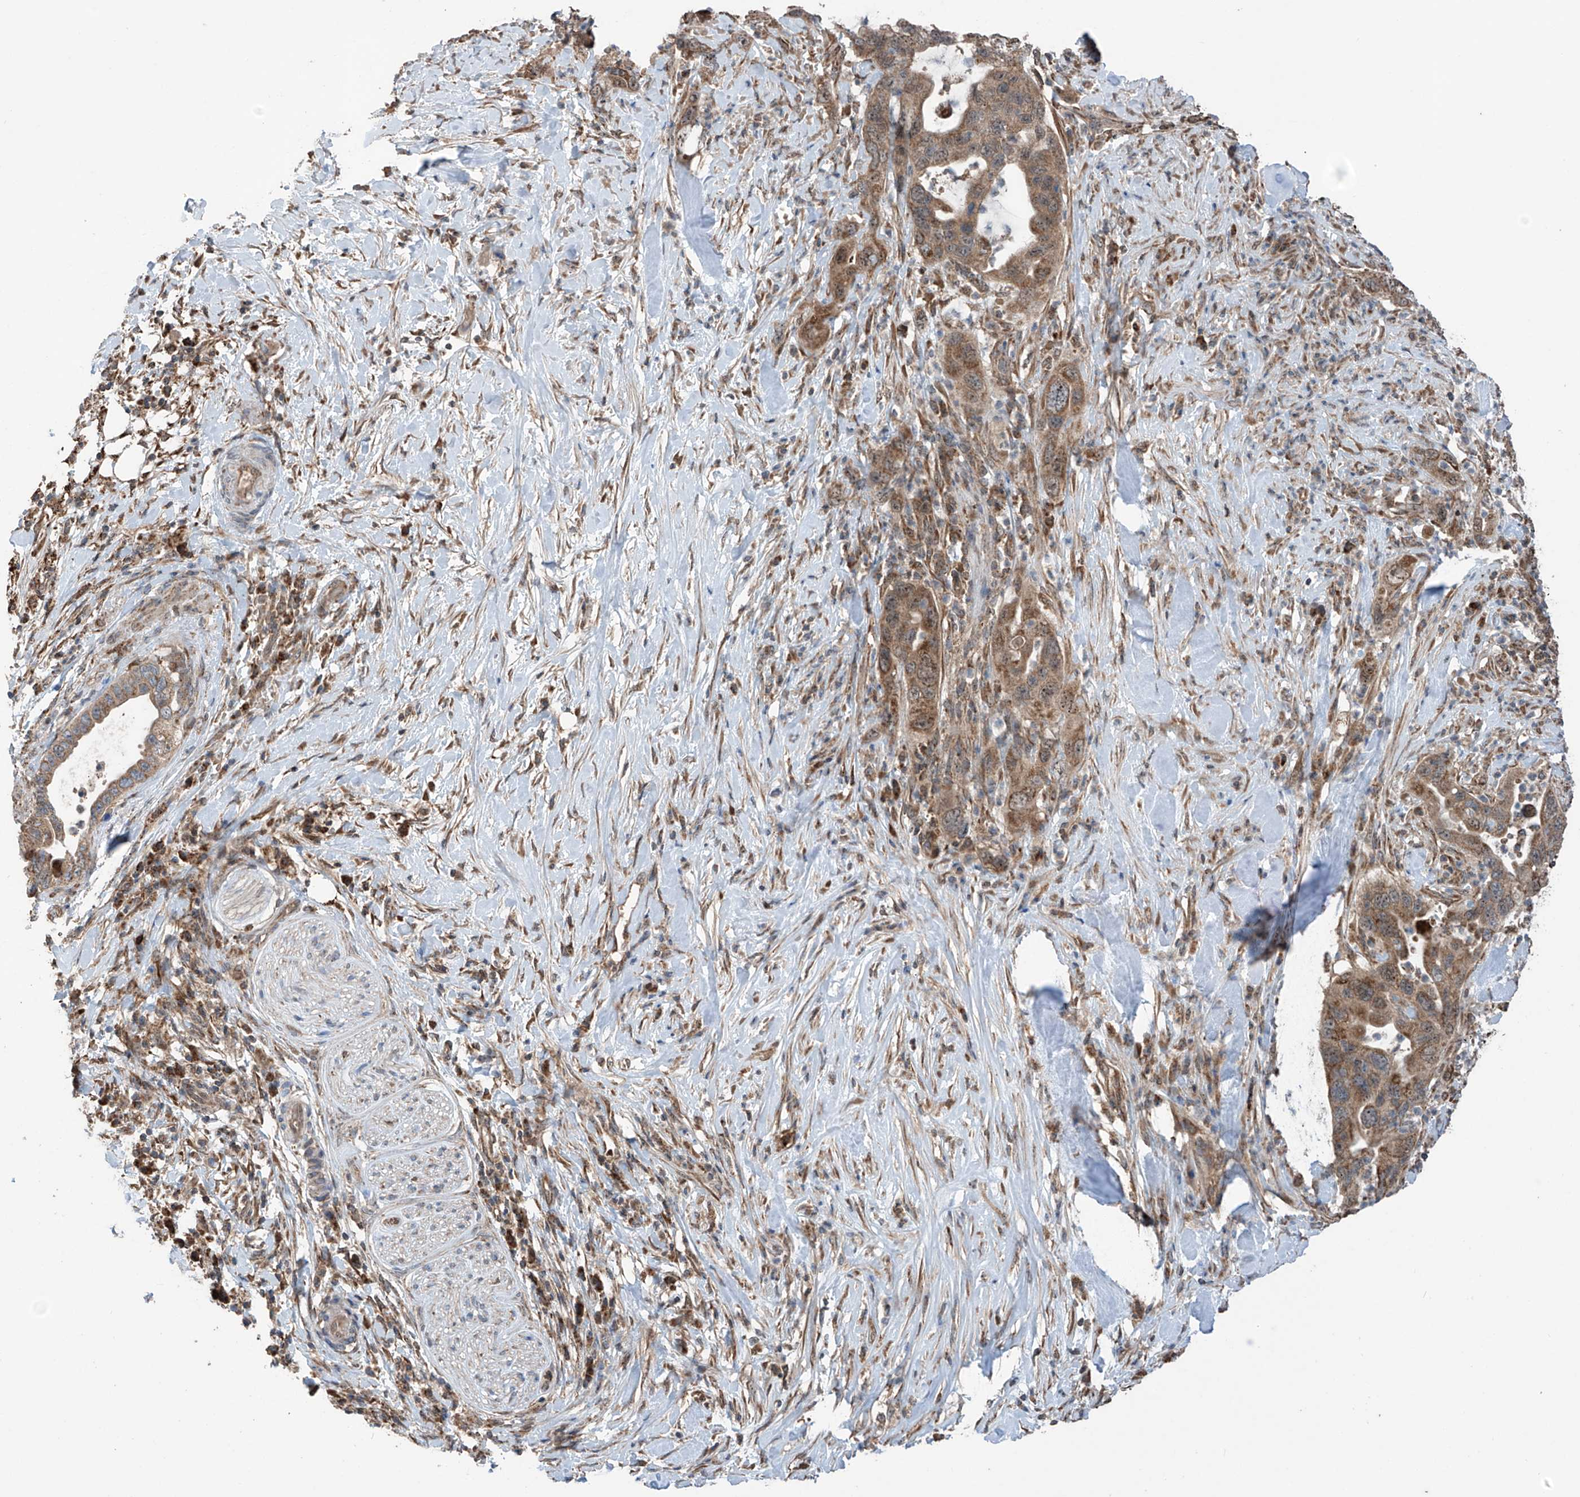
{"staining": {"intensity": "moderate", "quantity": ">75%", "location": "cytoplasmic/membranous"}, "tissue": "pancreatic cancer", "cell_type": "Tumor cells", "image_type": "cancer", "snomed": [{"axis": "morphology", "description": "Adenocarcinoma, NOS"}, {"axis": "topography", "description": "Pancreas"}], "caption": "A brown stain shows moderate cytoplasmic/membranous expression of a protein in human adenocarcinoma (pancreatic) tumor cells.", "gene": "SAMD3", "patient": {"sex": "female", "age": 71}}